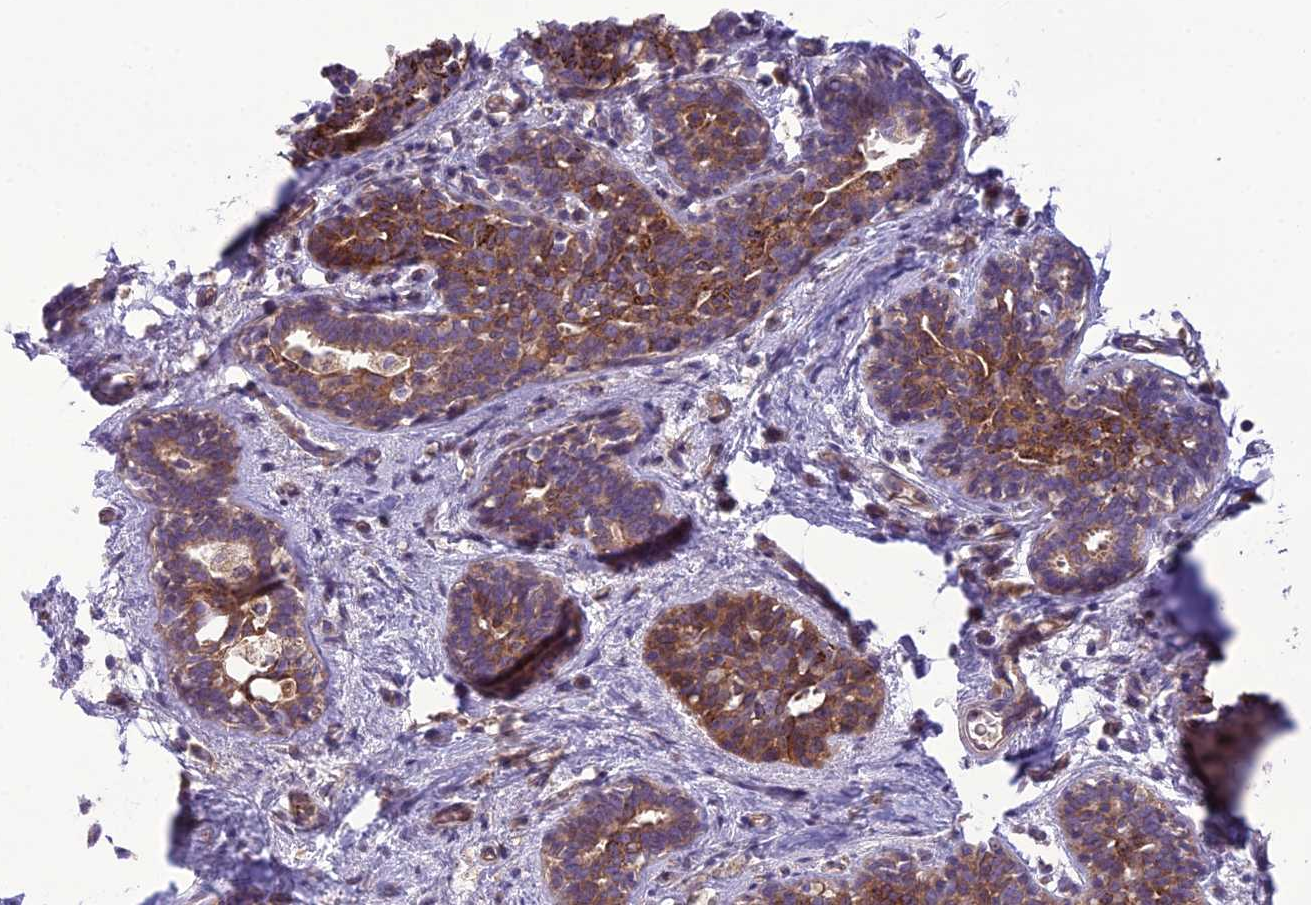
{"staining": {"intensity": "moderate", "quantity": ">75%", "location": "cytoplasmic/membranous"}, "tissue": "breast", "cell_type": "Glandular cells", "image_type": "normal", "snomed": [{"axis": "morphology", "description": "Normal tissue, NOS"}, {"axis": "morphology", "description": "Lobular carcinoma"}, {"axis": "topography", "description": "Breast"}], "caption": "Moderate cytoplasmic/membranous expression is appreciated in about >75% of glandular cells in benign breast. (Stains: DAB (3,3'-diaminobenzidine) in brown, nuclei in blue, Microscopy: brightfield microscopy at high magnification).", "gene": "ENSG00000260272", "patient": {"sex": "female", "age": 62}}